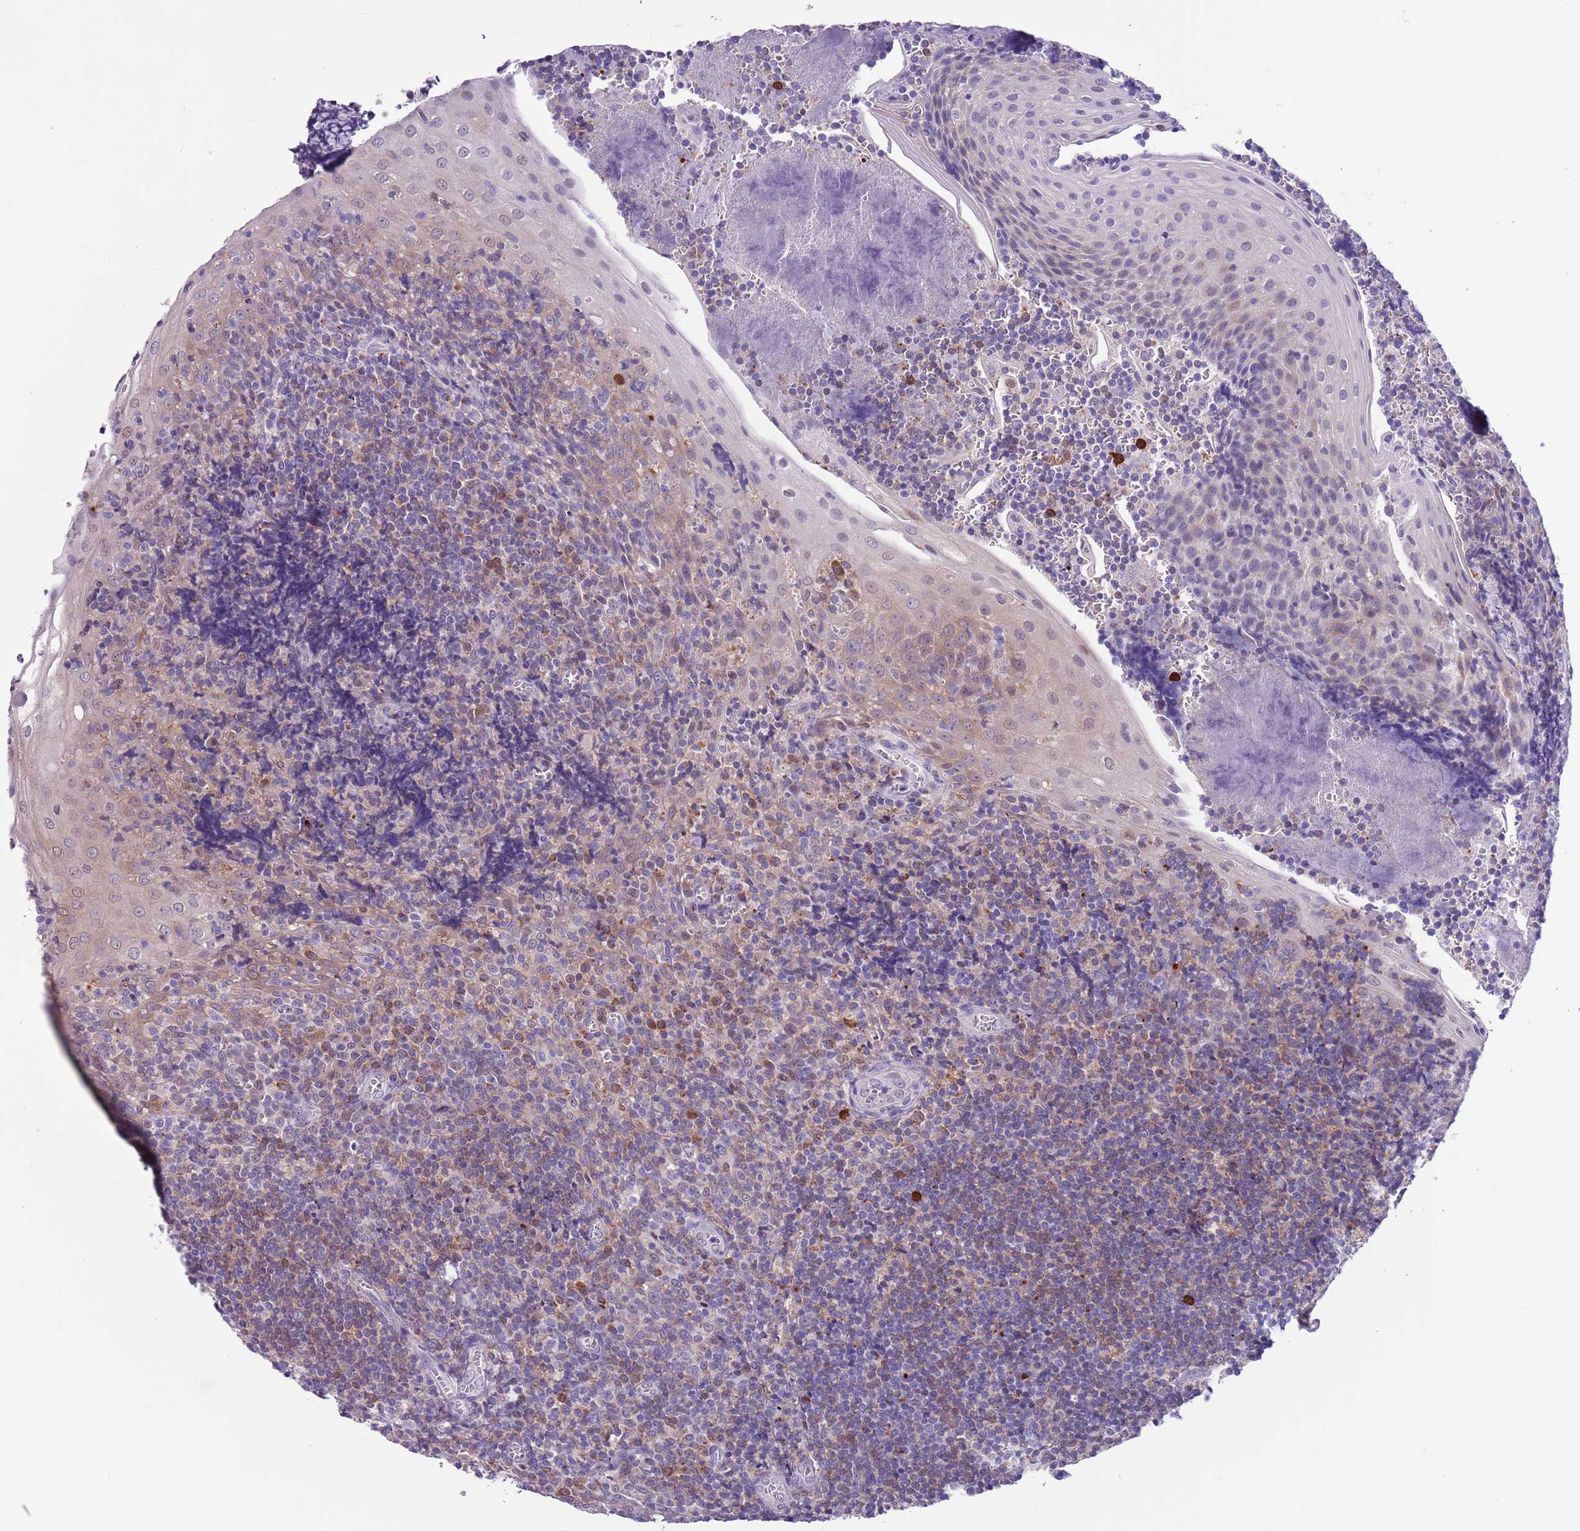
{"staining": {"intensity": "negative", "quantity": "none", "location": "none"}, "tissue": "tonsil", "cell_type": "Germinal center cells", "image_type": "normal", "snomed": [{"axis": "morphology", "description": "Normal tissue, NOS"}, {"axis": "topography", "description": "Tonsil"}], "caption": "DAB (3,3'-diaminobenzidine) immunohistochemical staining of benign human tonsil displays no significant staining in germinal center cells.", "gene": "PFKFB2", "patient": {"sex": "male", "age": 27}}